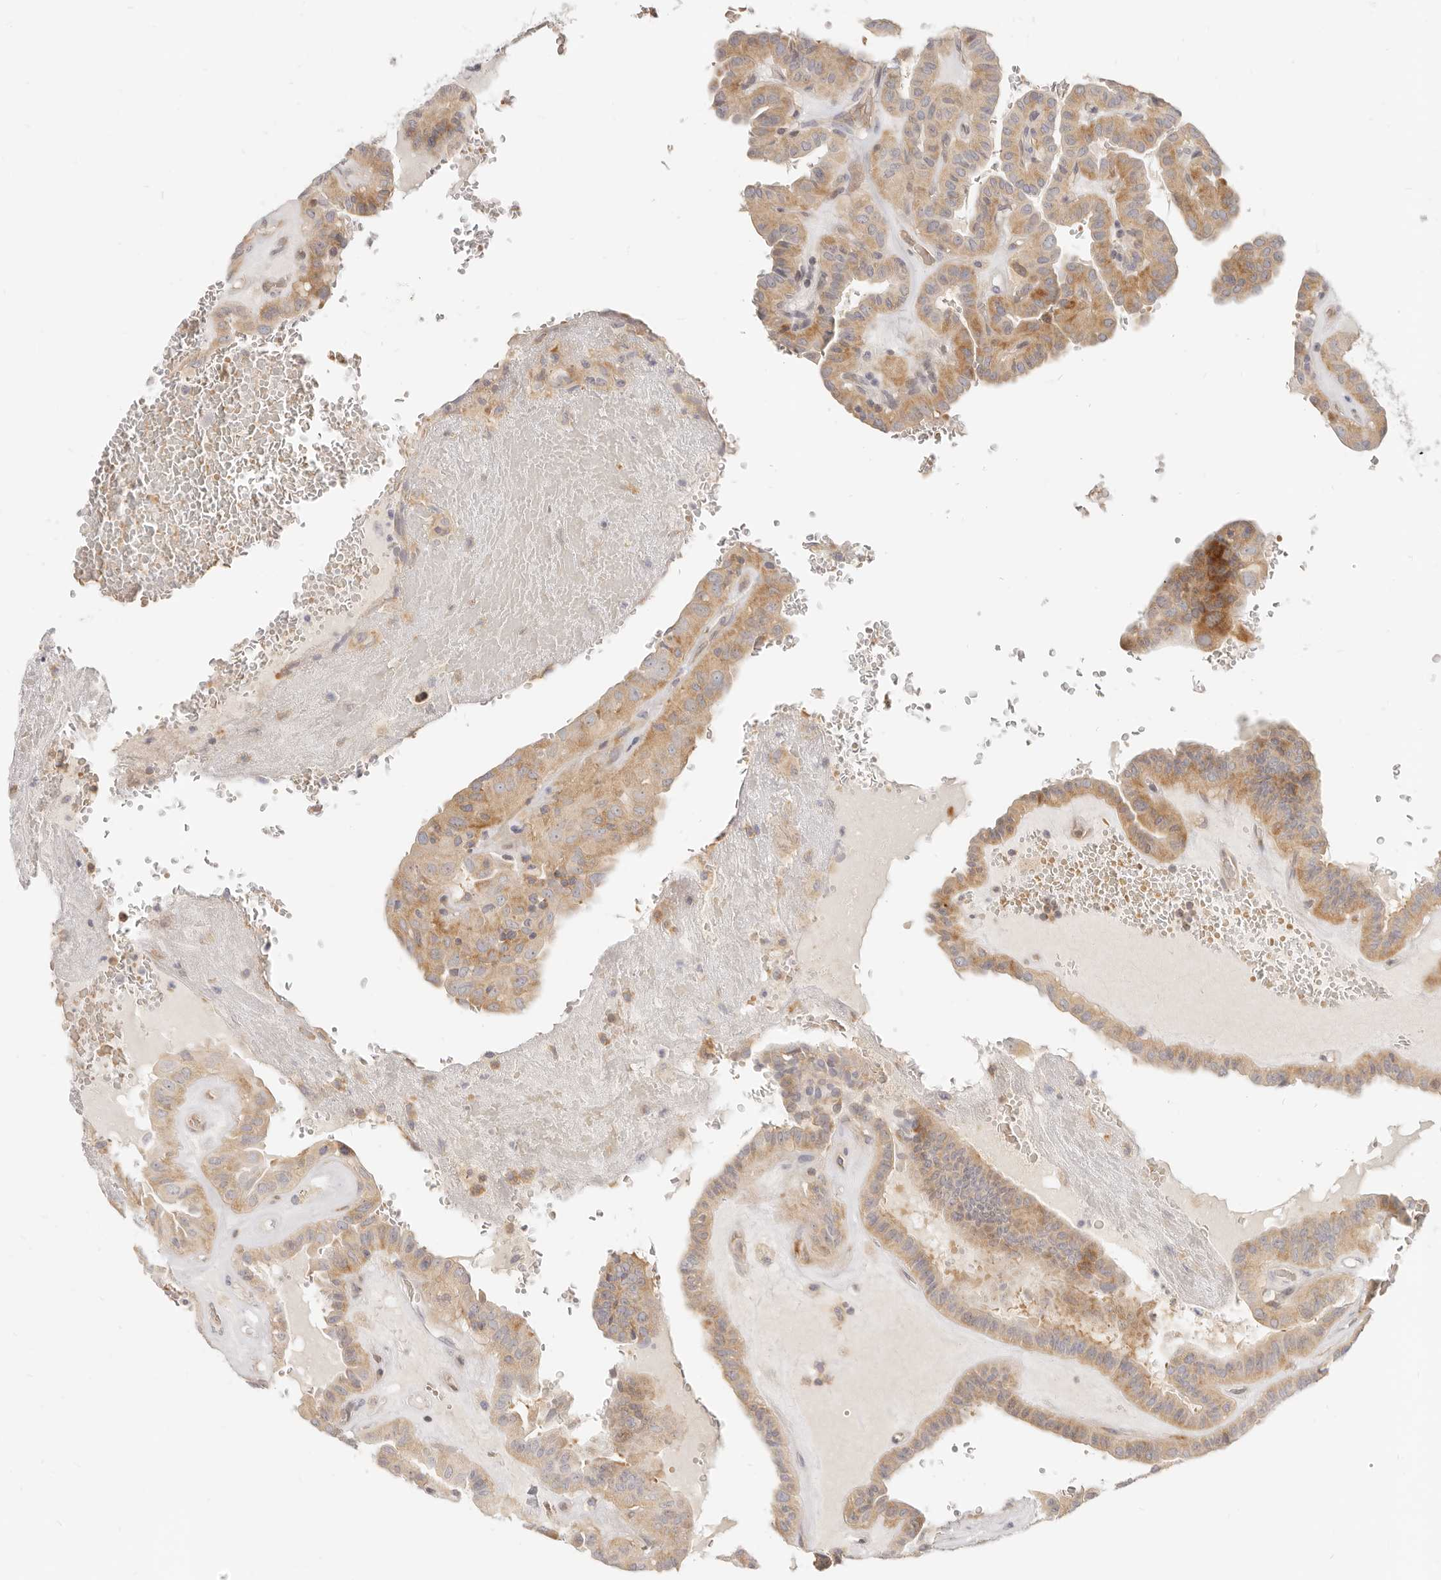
{"staining": {"intensity": "moderate", "quantity": ">75%", "location": "cytoplasmic/membranous"}, "tissue": "thyroid cancer", "cell_type": "Tumor cells", "image_type": "cancer", "snomed": [{"axis": "morphology", "description": "Papillary adenocarcinoma, NOS"}, {"axis": "topography", "description": "Thyroid gland"}], "caption": "Human thyroid papillary adenocarcinoma stained with a protein marker demonstrates moderate staining in tumor cells.", "gene": "LTB4R2", "patient": {"sex": "male", "age": 77}}